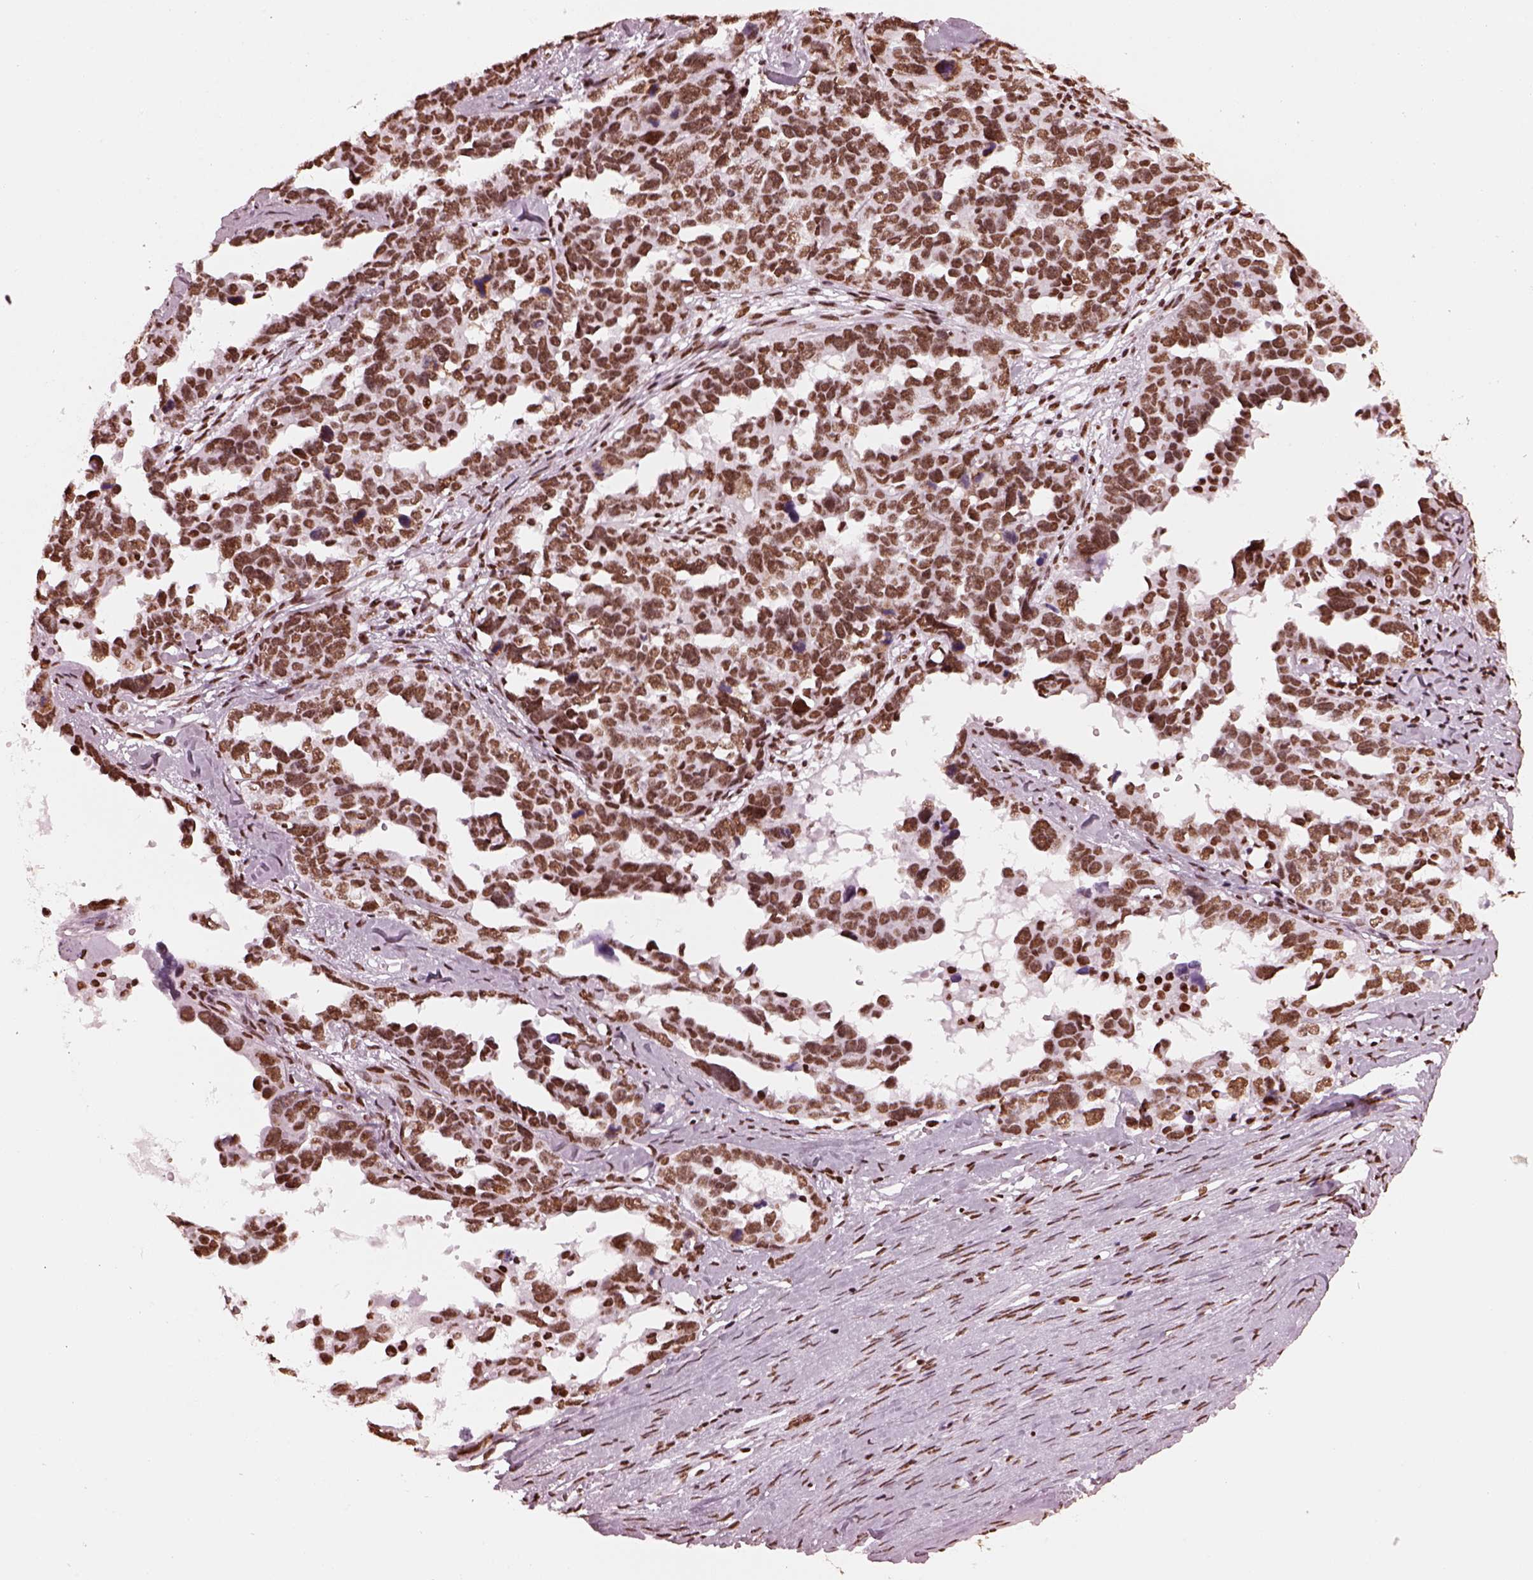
{"staining": {"intensity": "strong", "quantity": ">75%", "location": "nuclear"}, "tissue": "ovarian cancer", "cell_type": "Tumor cells", "image_type": "cancer", "snomed": [{"axis": "morphology", "description": "Cystadenocarcinoma, serous, NOS"}, {"axis": "topography", "description": "Ovary"}], "caption": "A photomicrograph of ovarian cancer stained for a protein displays strong nuclear brown staining in tumor cells.", "gene": "CBFA2T3", "patient": {"sex": "female", "age": 69}}